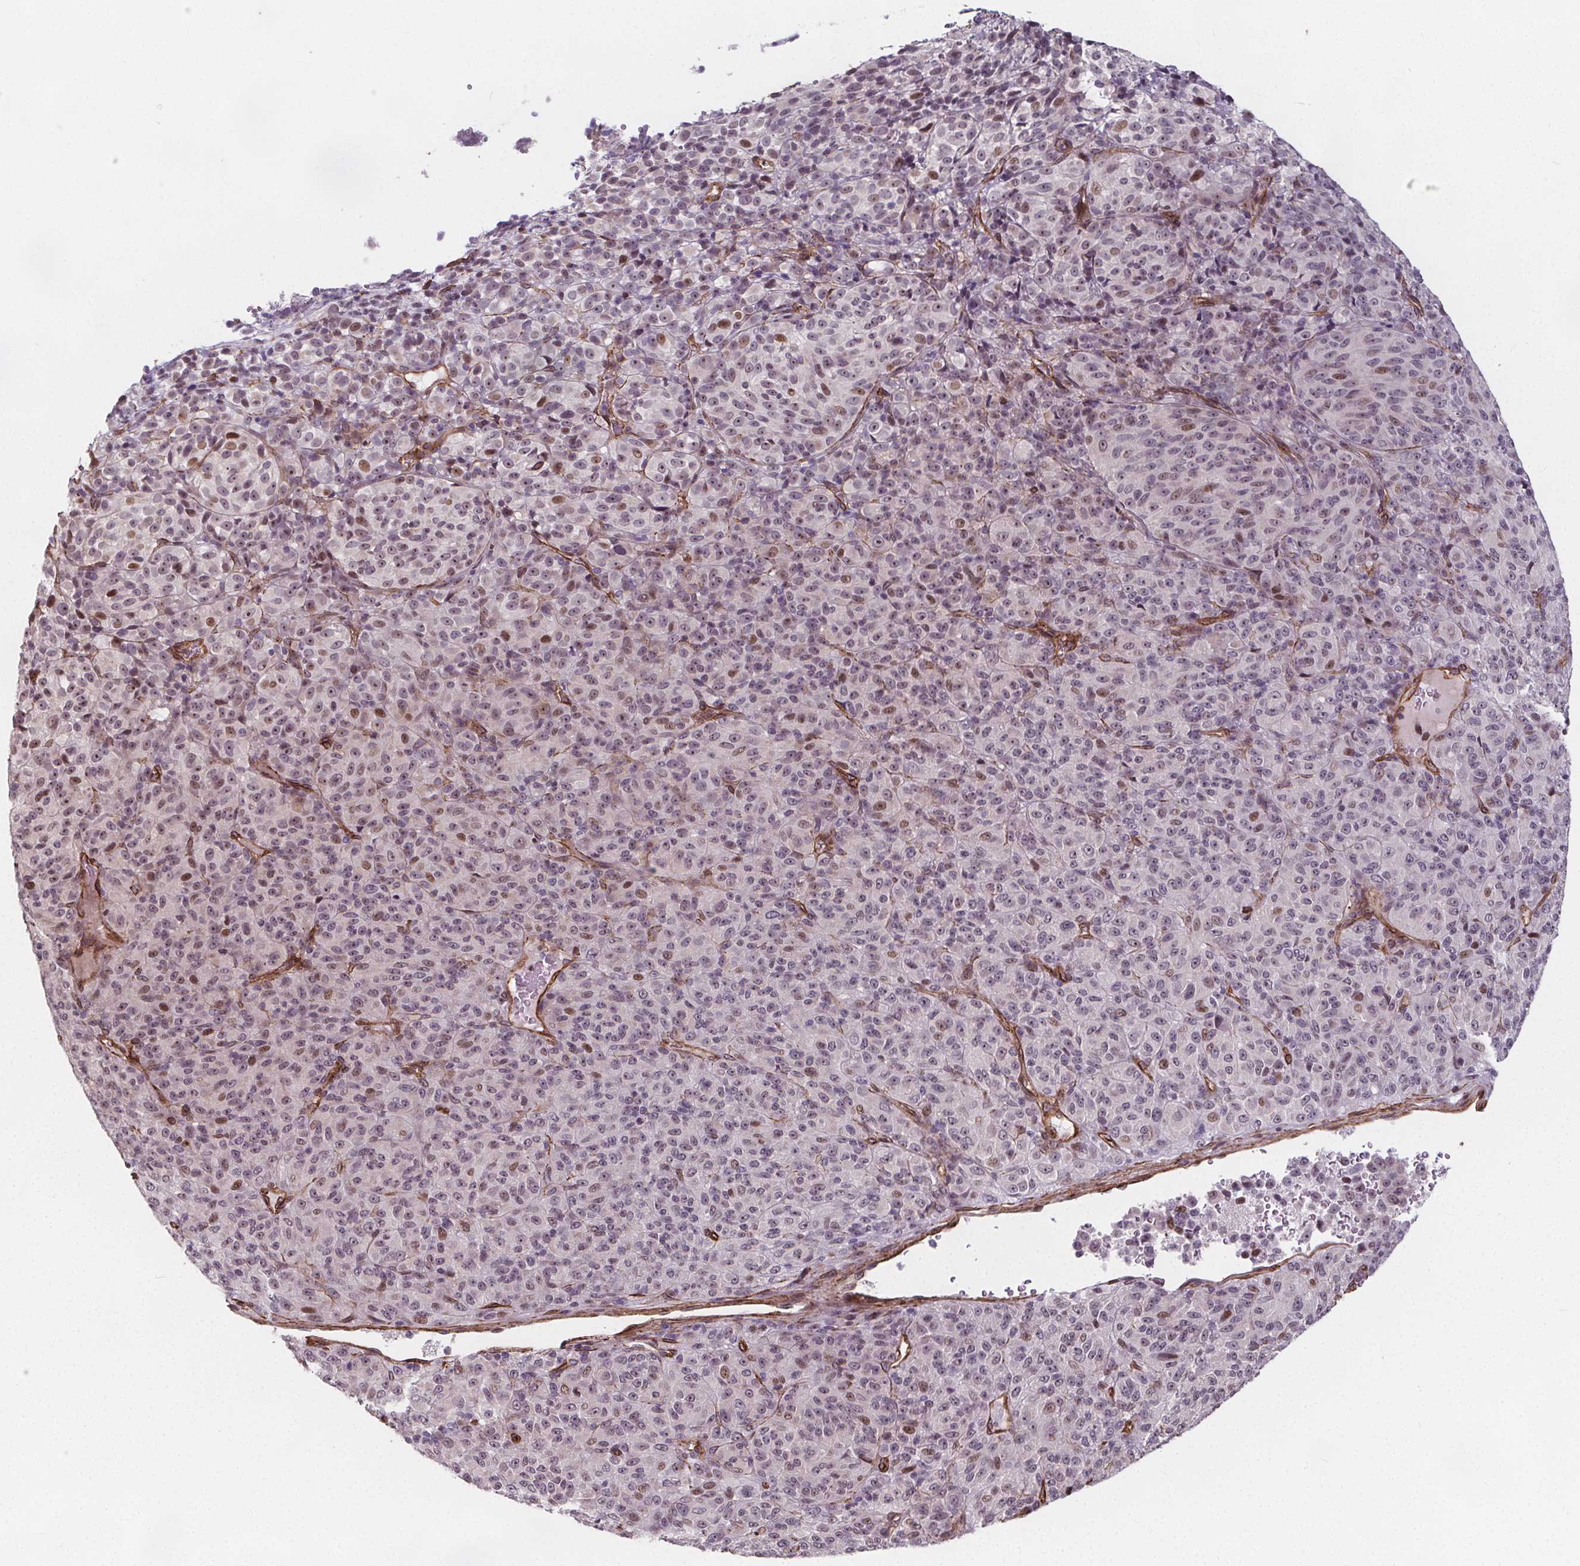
{"staining": {"intensity": "moderate", "quantity": "<25%", "location": "nuclear"}, "tissue": "melanoma", "cell_type": "Tumor cells", "image_type": "cancer", "snomed": [{"axis": "morphology", "description": "Malignant melanoma, Metastatic site"}, {"axis": "topography", "description": "Brain"}], "caption": "Protein expression analysis of melanoma displays moderate nuclear positivity in about <25% of tumor cells. The protein of interest is shown in brown color, while the nuclei are stained blue.", "gene": "HAS1", "patient": {"sex": "female", "age": 56}}